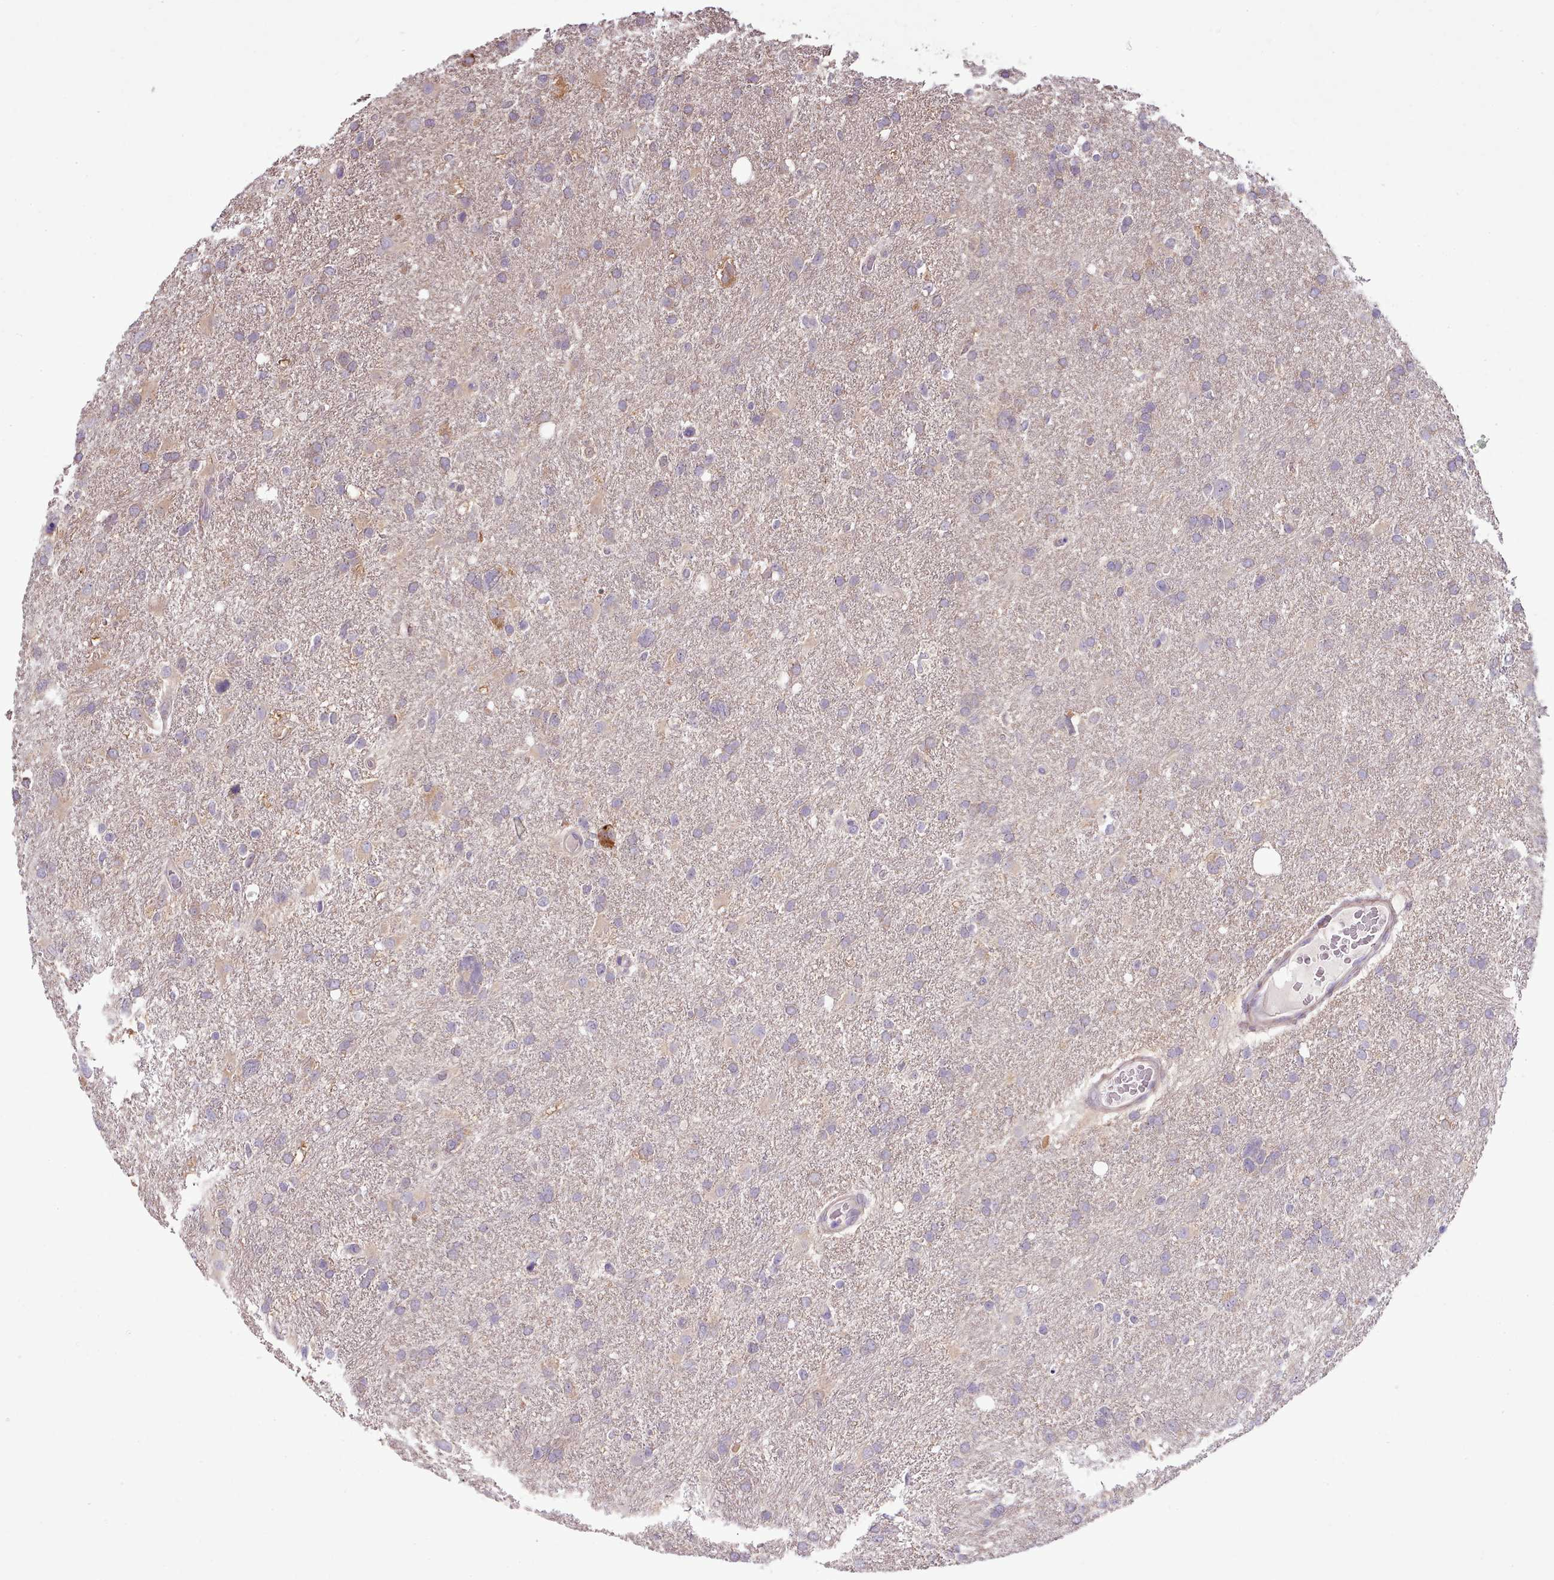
{"staining": {"intensity": "negative", "quantity": "none", "location": "none"}, "tissue": "glioma", "cell_type": "Tumor cells", "image_type": "cancer", "snomed": [{"axis": "morphology", "description": "Glioma, malignant, High grade"}, {"axis": "topography", "description": "Brain"}], "caption": "High-grade glioma (malignant) was stained to show a protein in brown. There is no significant positivity in tumor cells.", "gene": "SETX", "patient": {"sex": "male", "age": 61}}